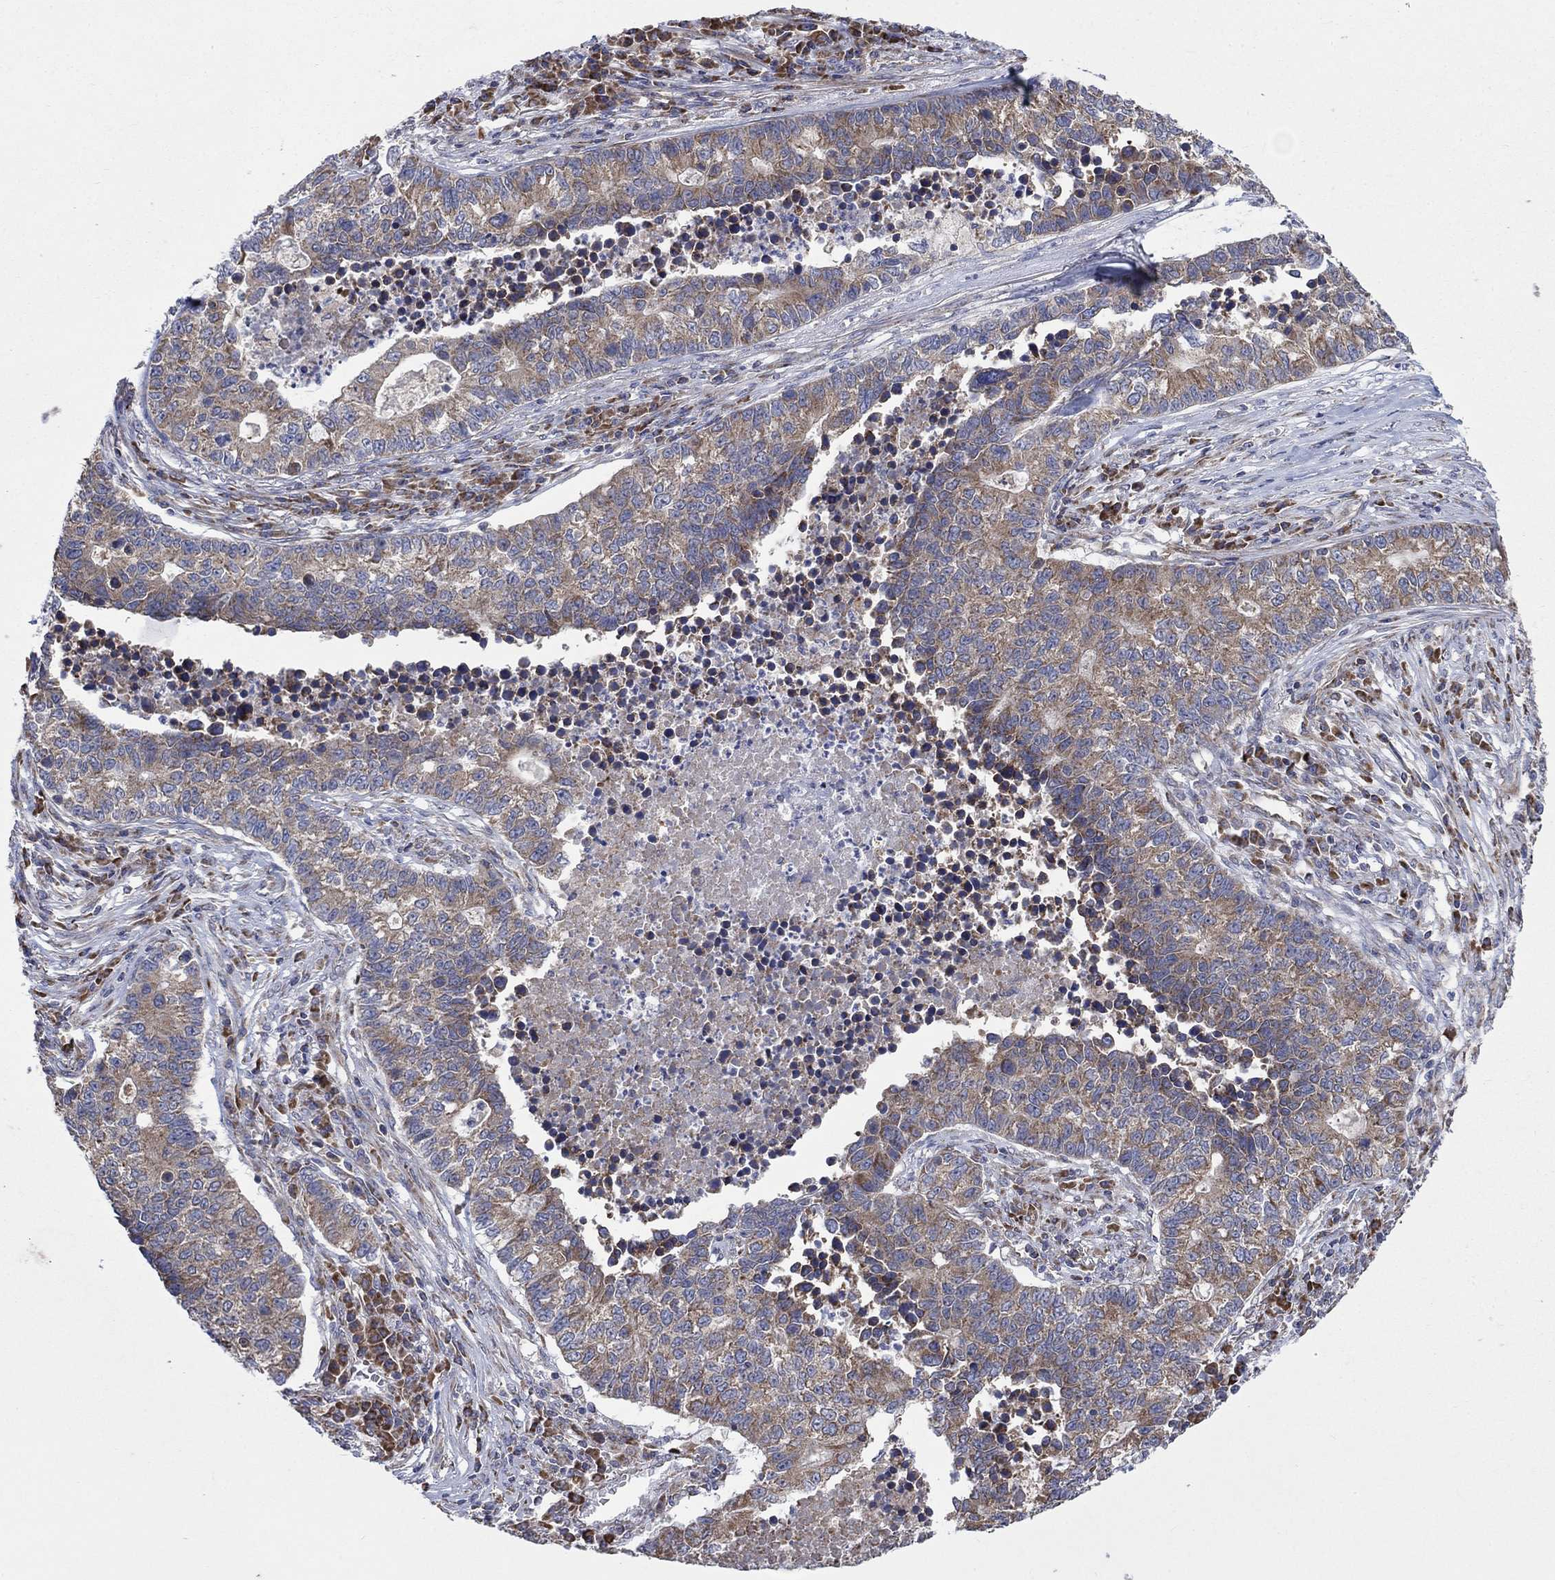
{"staining": {"intensity": "moderate", "quantity": "25%-75%", "location": "cytoplasmic/membranous"}, "tissue": "lung cancer", "cell_type": "Tumor cells", "image_type": "cancer", "snomed": [{"axis": "morphology", "description": "Adenocarcinoma, NOS"}, {"axis": "topography", "description": "Lung"}], "caption": "Adenocarcinoma (lung) tissue reveals moderate cytoplasmic/membranous expression in approximately 25%-75% of tumor cells, visualized by immunohistochemistry.", "gene": "RPLP0", "patient": {"sex": "male", "age": 57}}